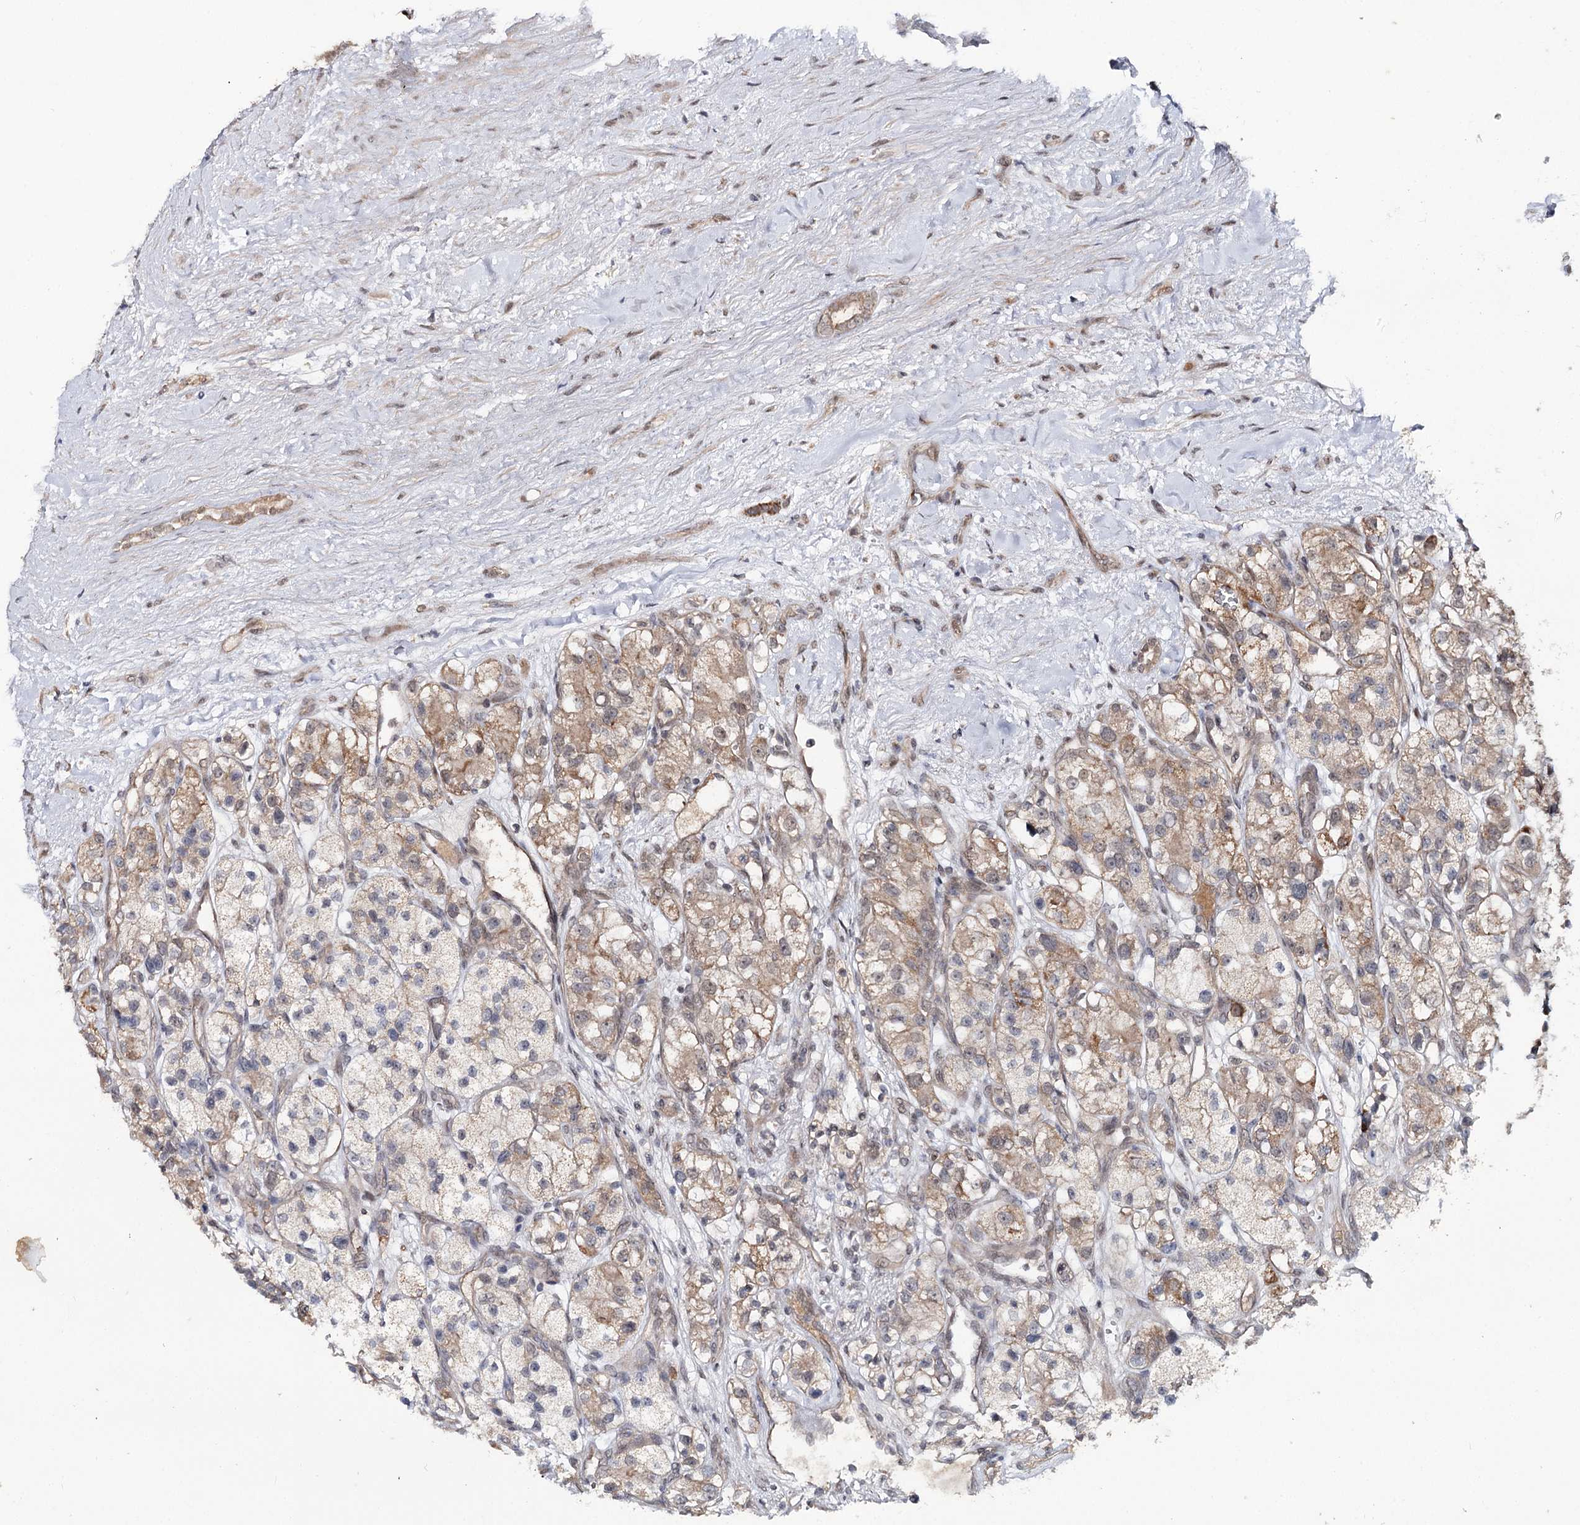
{"staining": {"intensity": "moderate", "quantity": "25%-75%", "location": "cytoplasmic/membranous"}, "tissue": "renal cancer", "cell_type": "Tumor cells", "image_type": "cancer", "snomed": [{"axis": "morphology", "description": "Adenocarcinoma, NOS"}, {"axis": "topography", "description": "Kidney"}], "caption": "Brown immunohistochemical staining in renal adenocarcinoma exhibits moderate cytoplasmic/membranous expression in about 25%-75% of tumor cells.", "gene": "MSANTD2", "patient": {"sex": "female", "age": 57}}